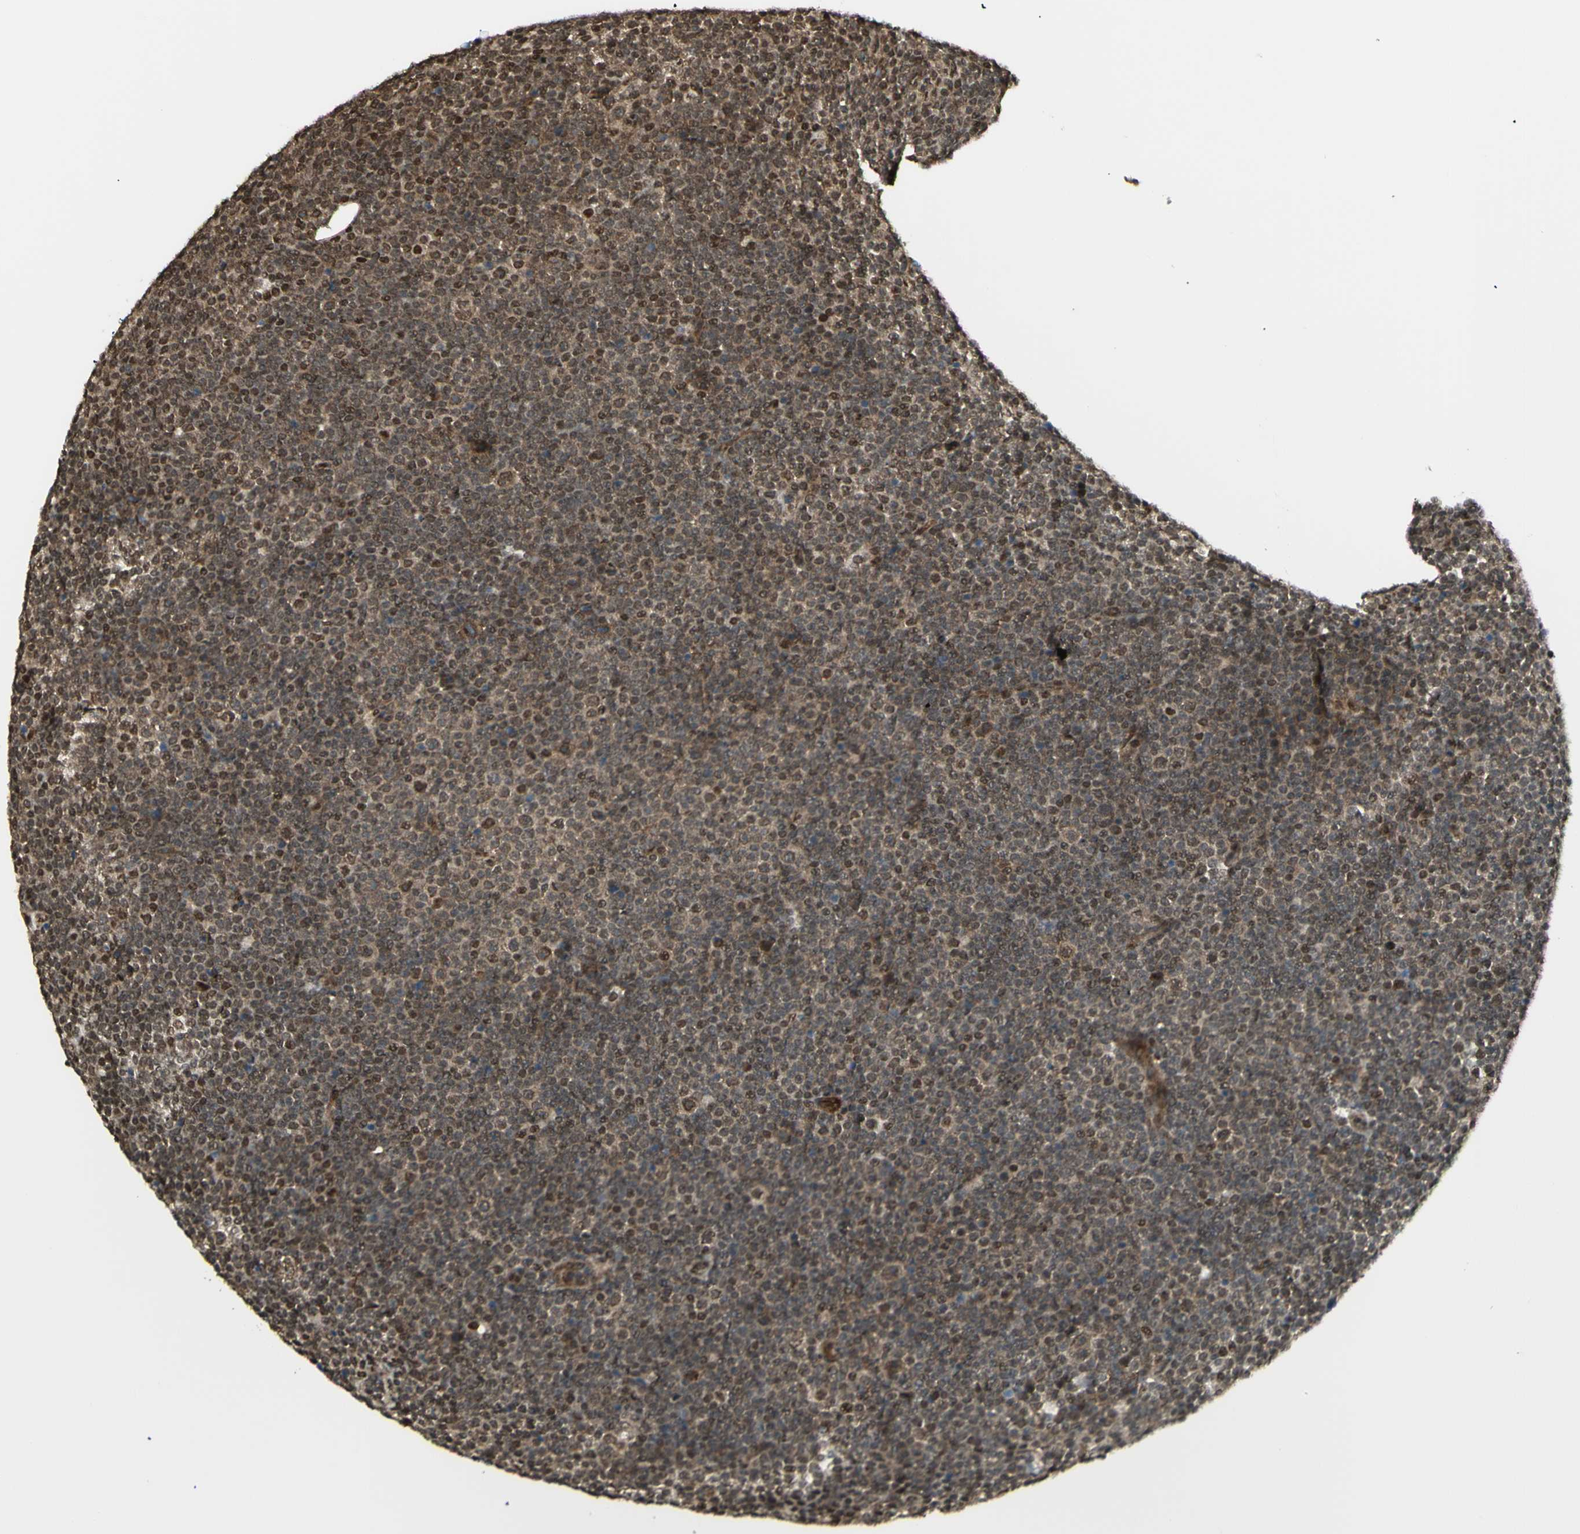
{"staining": {"intensity": "strong", "quantity": ">75%", "location": "nuclear"}, "tissue": "lymphoma", "cell_type": "Tumor cells", "image_type": "cancer", "snomed": [{"axis": "morphology", "description": "Malignant lymphoma, non-Hodgkin's type, Low grade"}, {"axis": "topography", "description": "Lymph node"}], "caption": "Human low-grade malignant lymphoma, non-Hodgkin's type stained with a brown dye reveals strong nuclear positive positivity in approximately >75% of tumor cells.", "gene": "ZMYM6", "patient": {"sex": "female", "age": 67}}